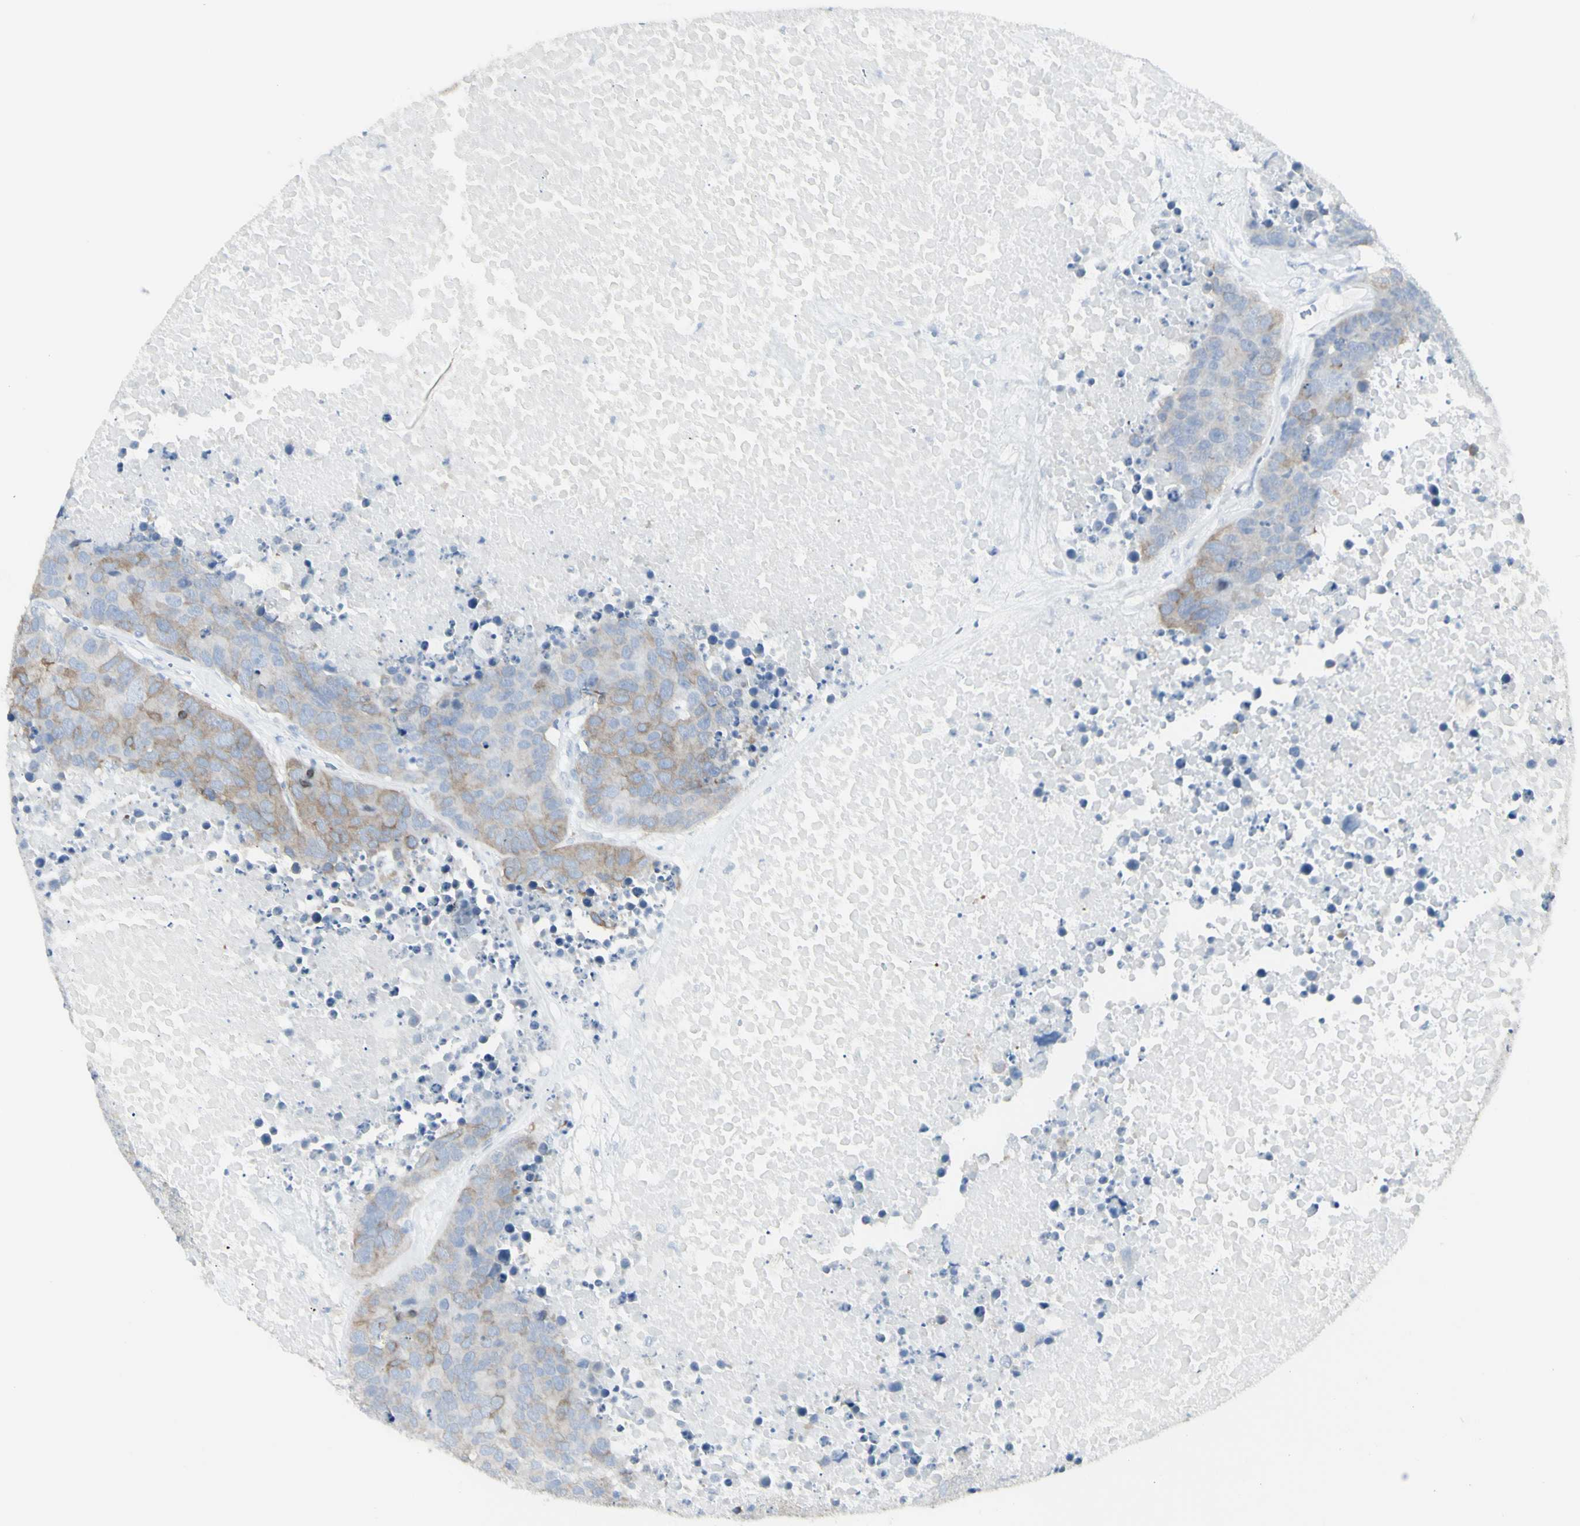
{"staining": {"intensity": "weak", "quantity": "25%-75%", "location": "cytoplasmic/membranous"}, "tissue": "carcinoid", "cell_type": "Tumor cells", "image_type": "cancer", "snomed": [{"axis": "morphology", "description": "Carcinoid, malignant, NOS"}, {"axis": "topography", "description": "Lung"}], "caption": "The immunohistochemical stain shows weak cytoplasmic/membranous expression in tumor cells of malignant carcinoid tissue.", "gene": "ENSG00000198211", "patient": {"sex": "male", "age": 60}}